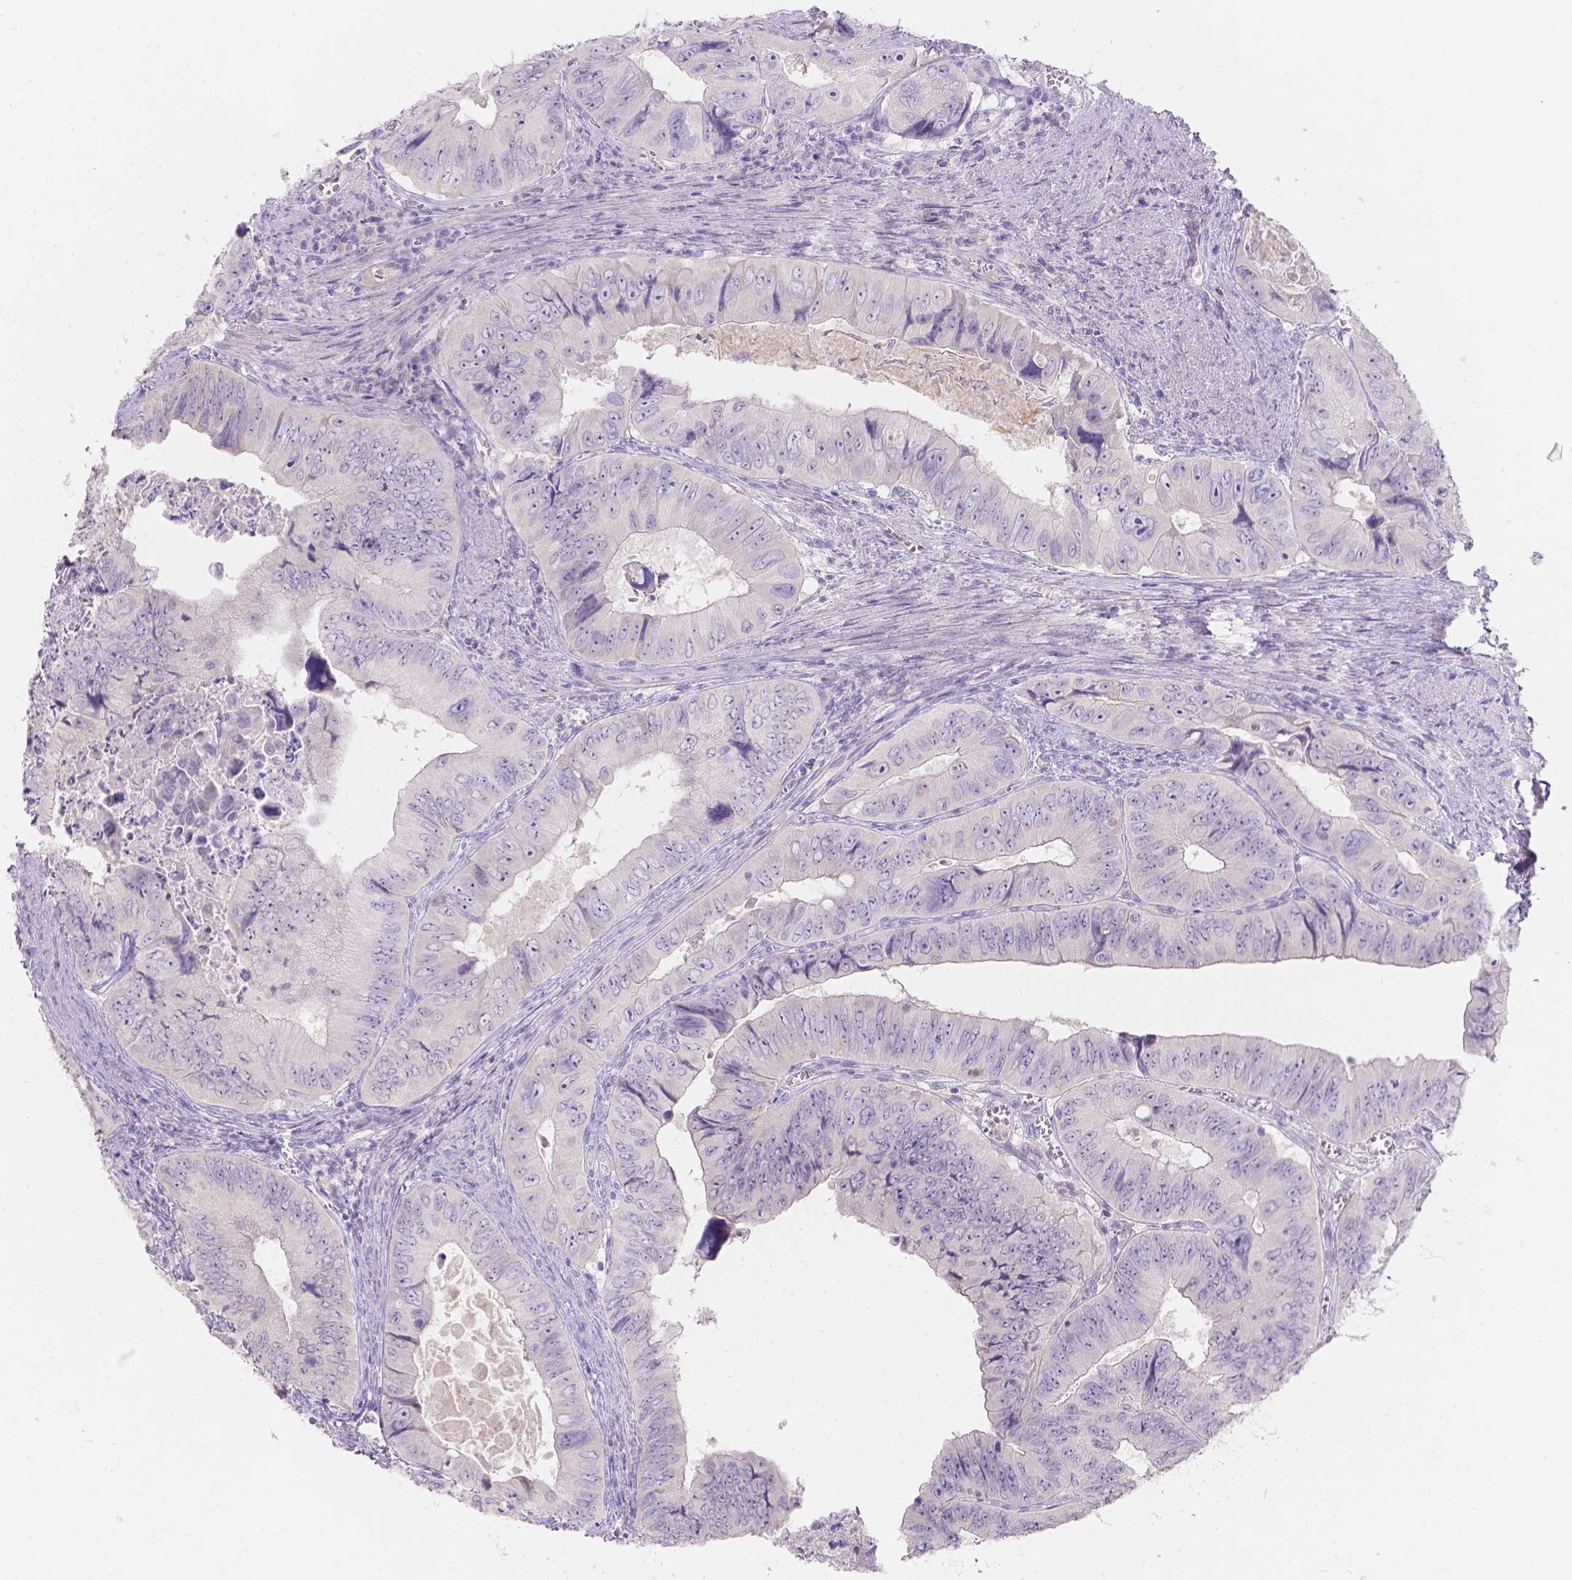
{"staining": {"intensity": "negative", "quantity": "none", "location": "none"}, "tissue": "colorectal cancer", "cell_type": "Tumor cells", "image_type": "cancer", "snomed": [{"axis": "morphology", "description": "Adenocarcinoma, NOS"}, {"axis": "topography", "description": "Colon"}], "caption": "DAB immunohistochemical staining of colorectal cancer (adenocarcinoma) displays no significant positivity in tumor cells.", "gene": "DCAF4L1", "patient": {"sex": "female", "age": 84}}